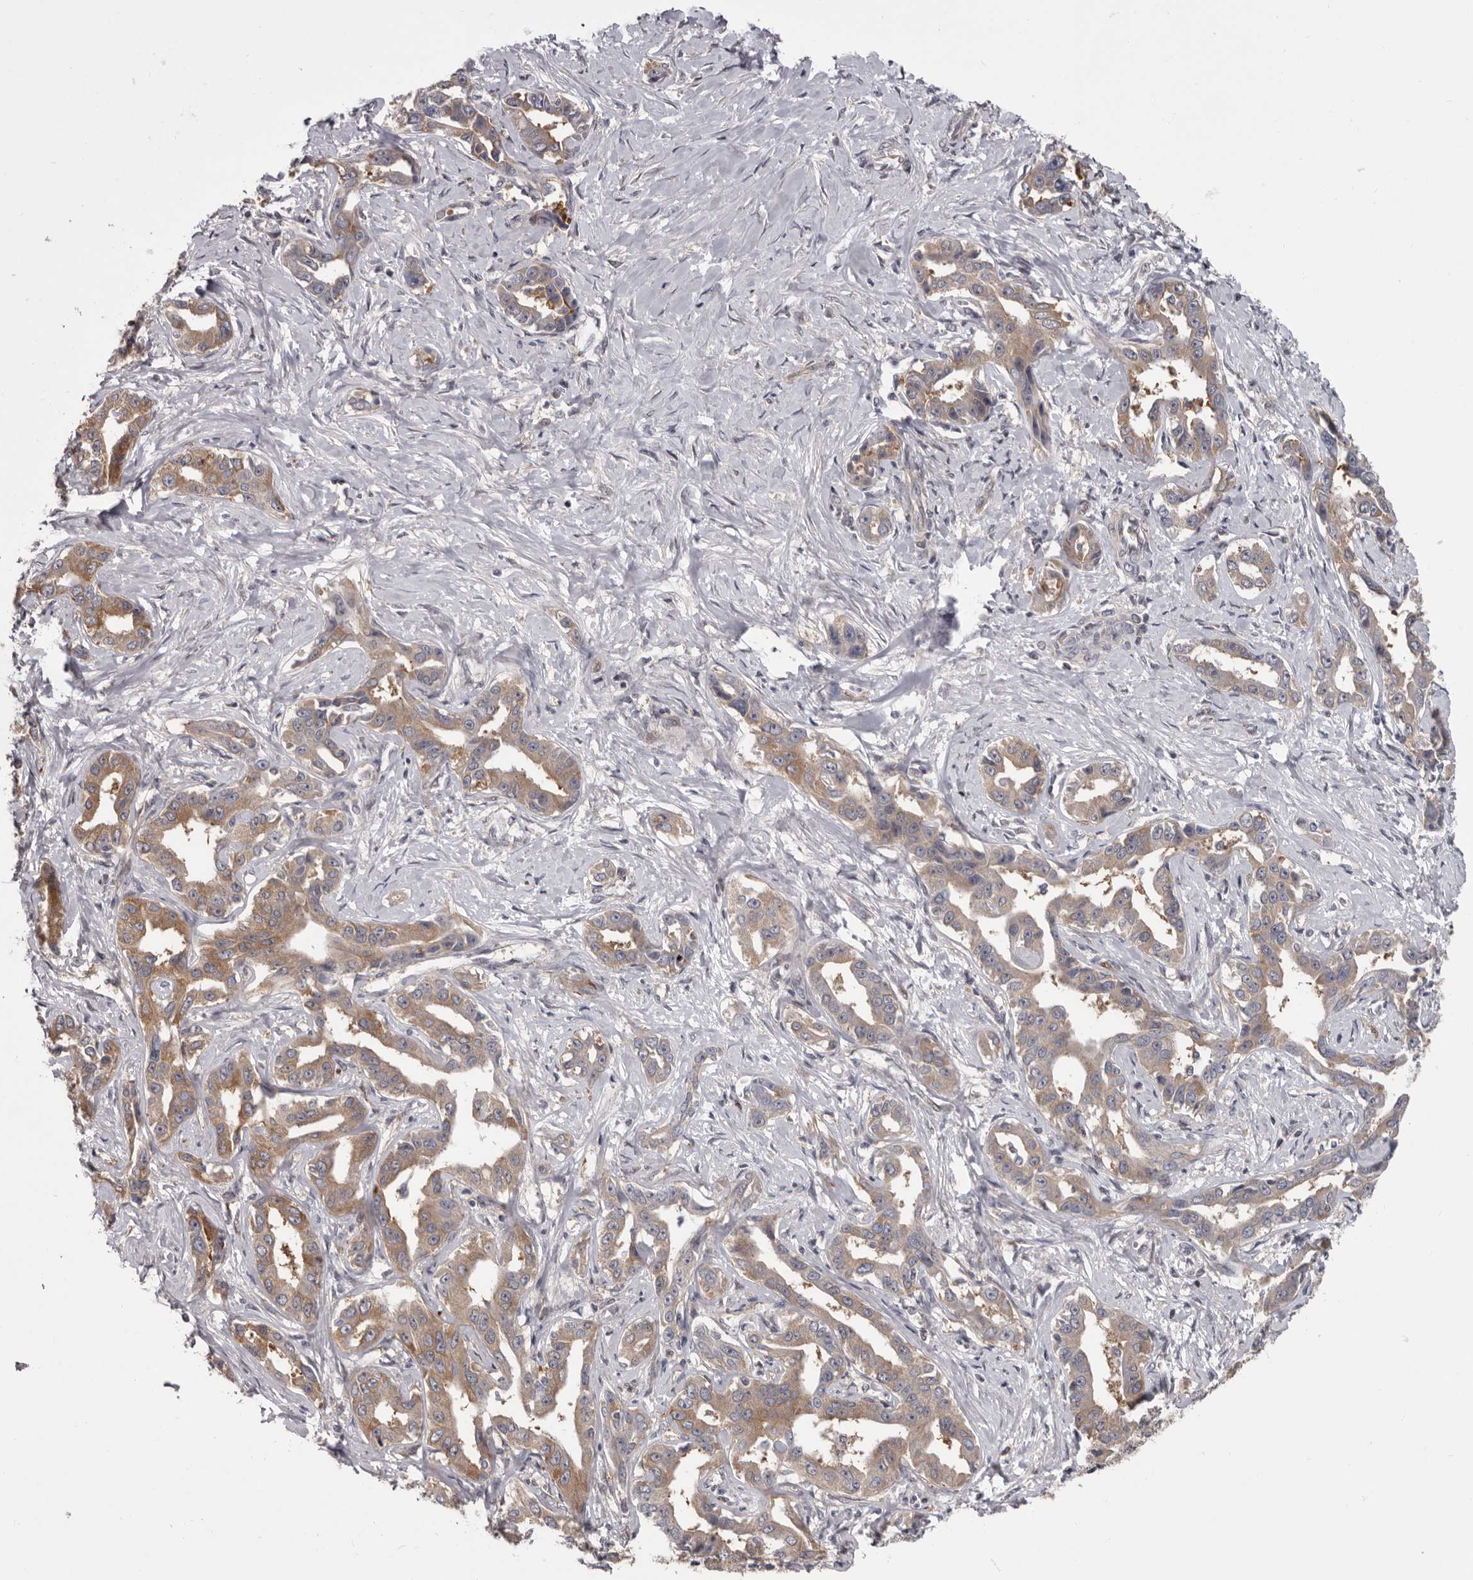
{"staining": {"intensity": "weak", "quantity": ">75%", "location": "cytoplasmic/membranous"}, "tissue": "liver cancer", "cell_type": "Tumor cells", "image_type": "cancer", "snomed": [{"axis": "morphology", "description": "Cholangiocarcinoma"}, {"axis": "topography", "description": "Liver"}], "caption": "IHC photomicrograph of human liver cholangiocarcinoma stained for a protein (brown), which displays low levels of weak cytoplasmic/membranous positivity in about >75% of tumor cells.", "gene": "FGFR4", "patient": {"sex": "male", "age": 59}}